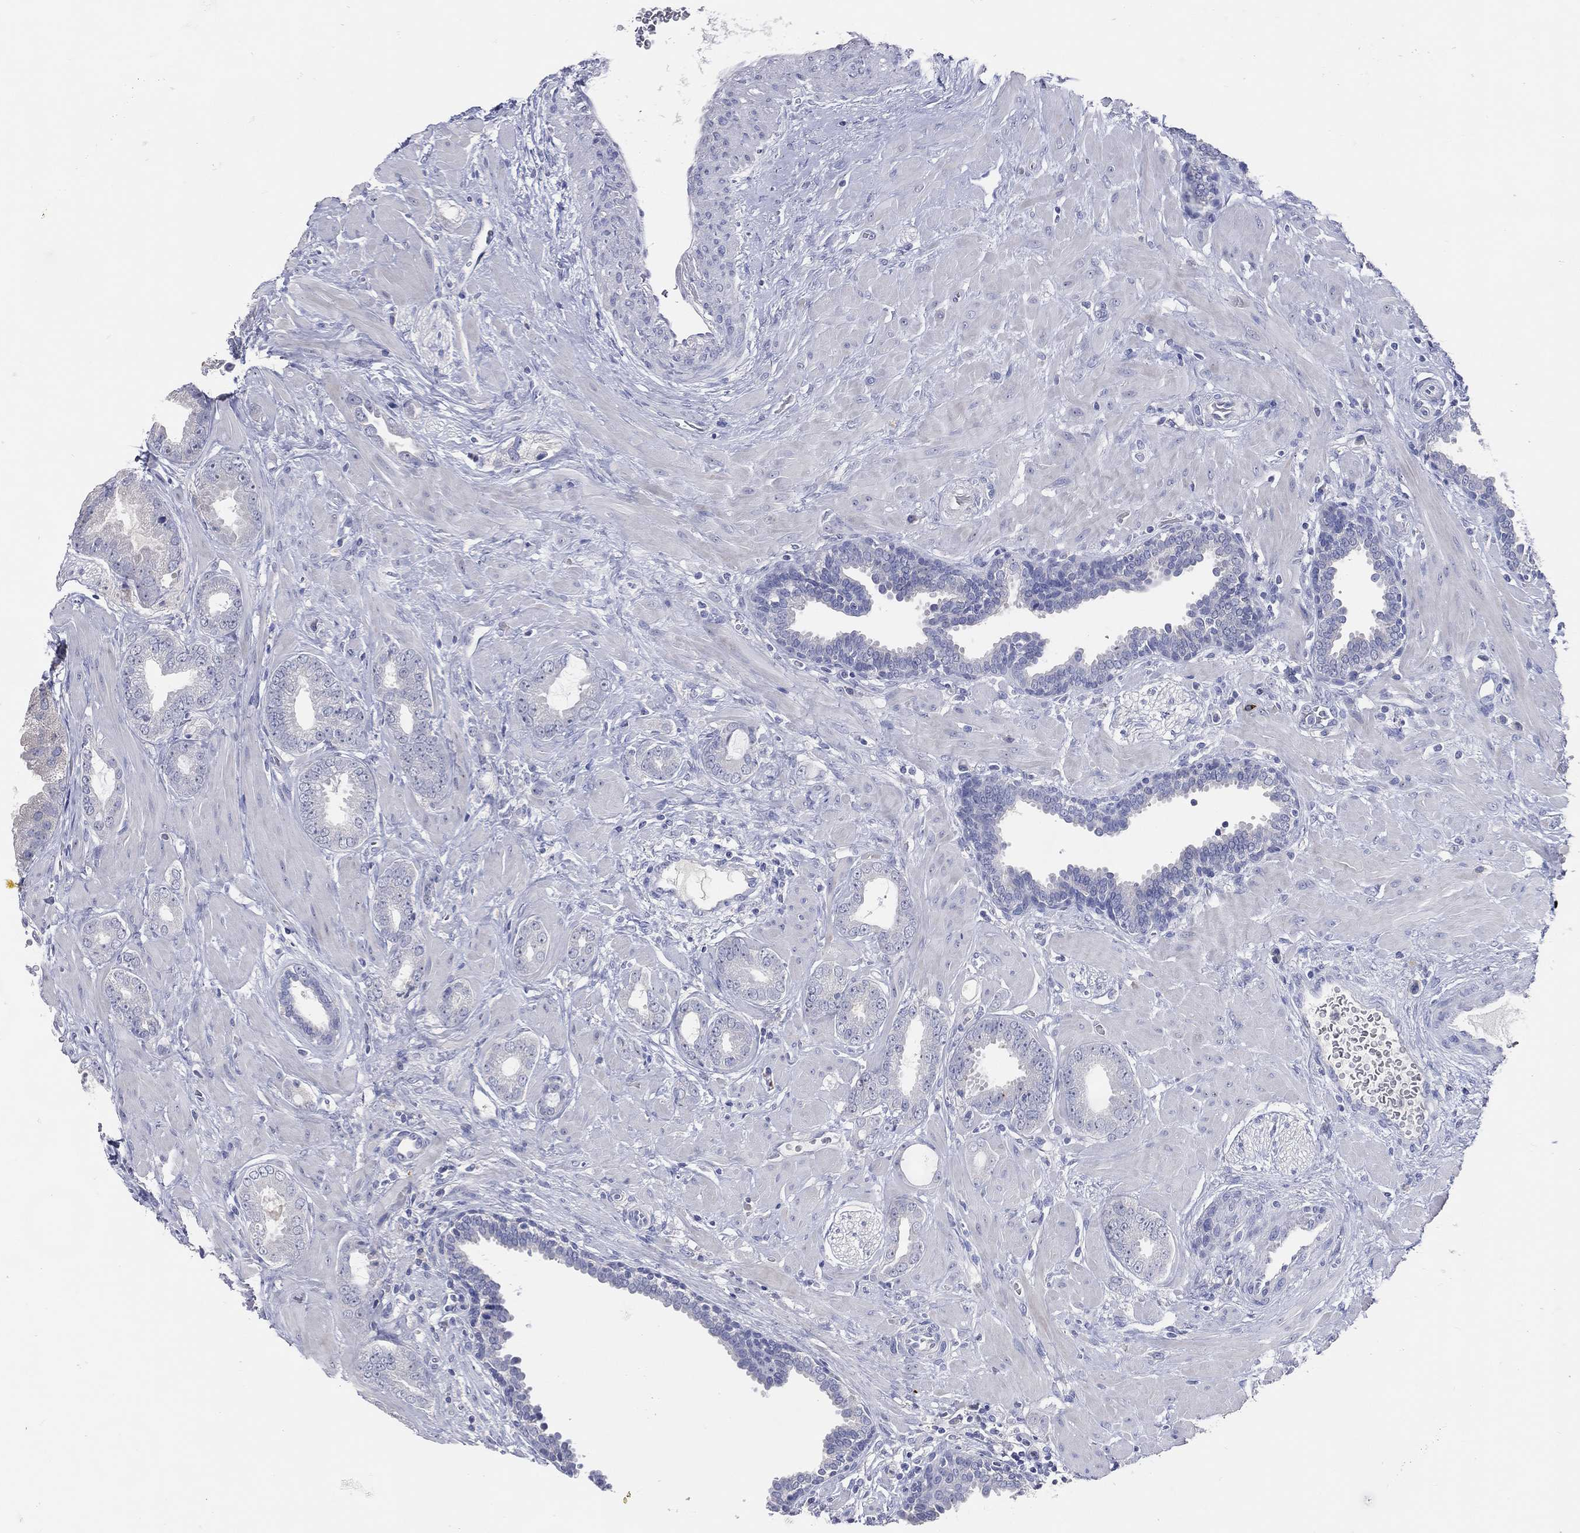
{"staining": {"intensity": "negative", "quantity": "none", "location": "none"}, "tissue": "prostate cancer", "cell_type": "Tumor cells", "image_type": "cancer", "snomed": [{"axis": "morphology", "description": "Adenocarcinoma, Low grade"}, {"axis": "topography", "description": "Prostate"}], "caption": "There is no significant expression in tumor cells of low-grade adenocarcinoma (prostate).", "gene": "DNAH6", "patient": {"sex": "male", "age": 68}}